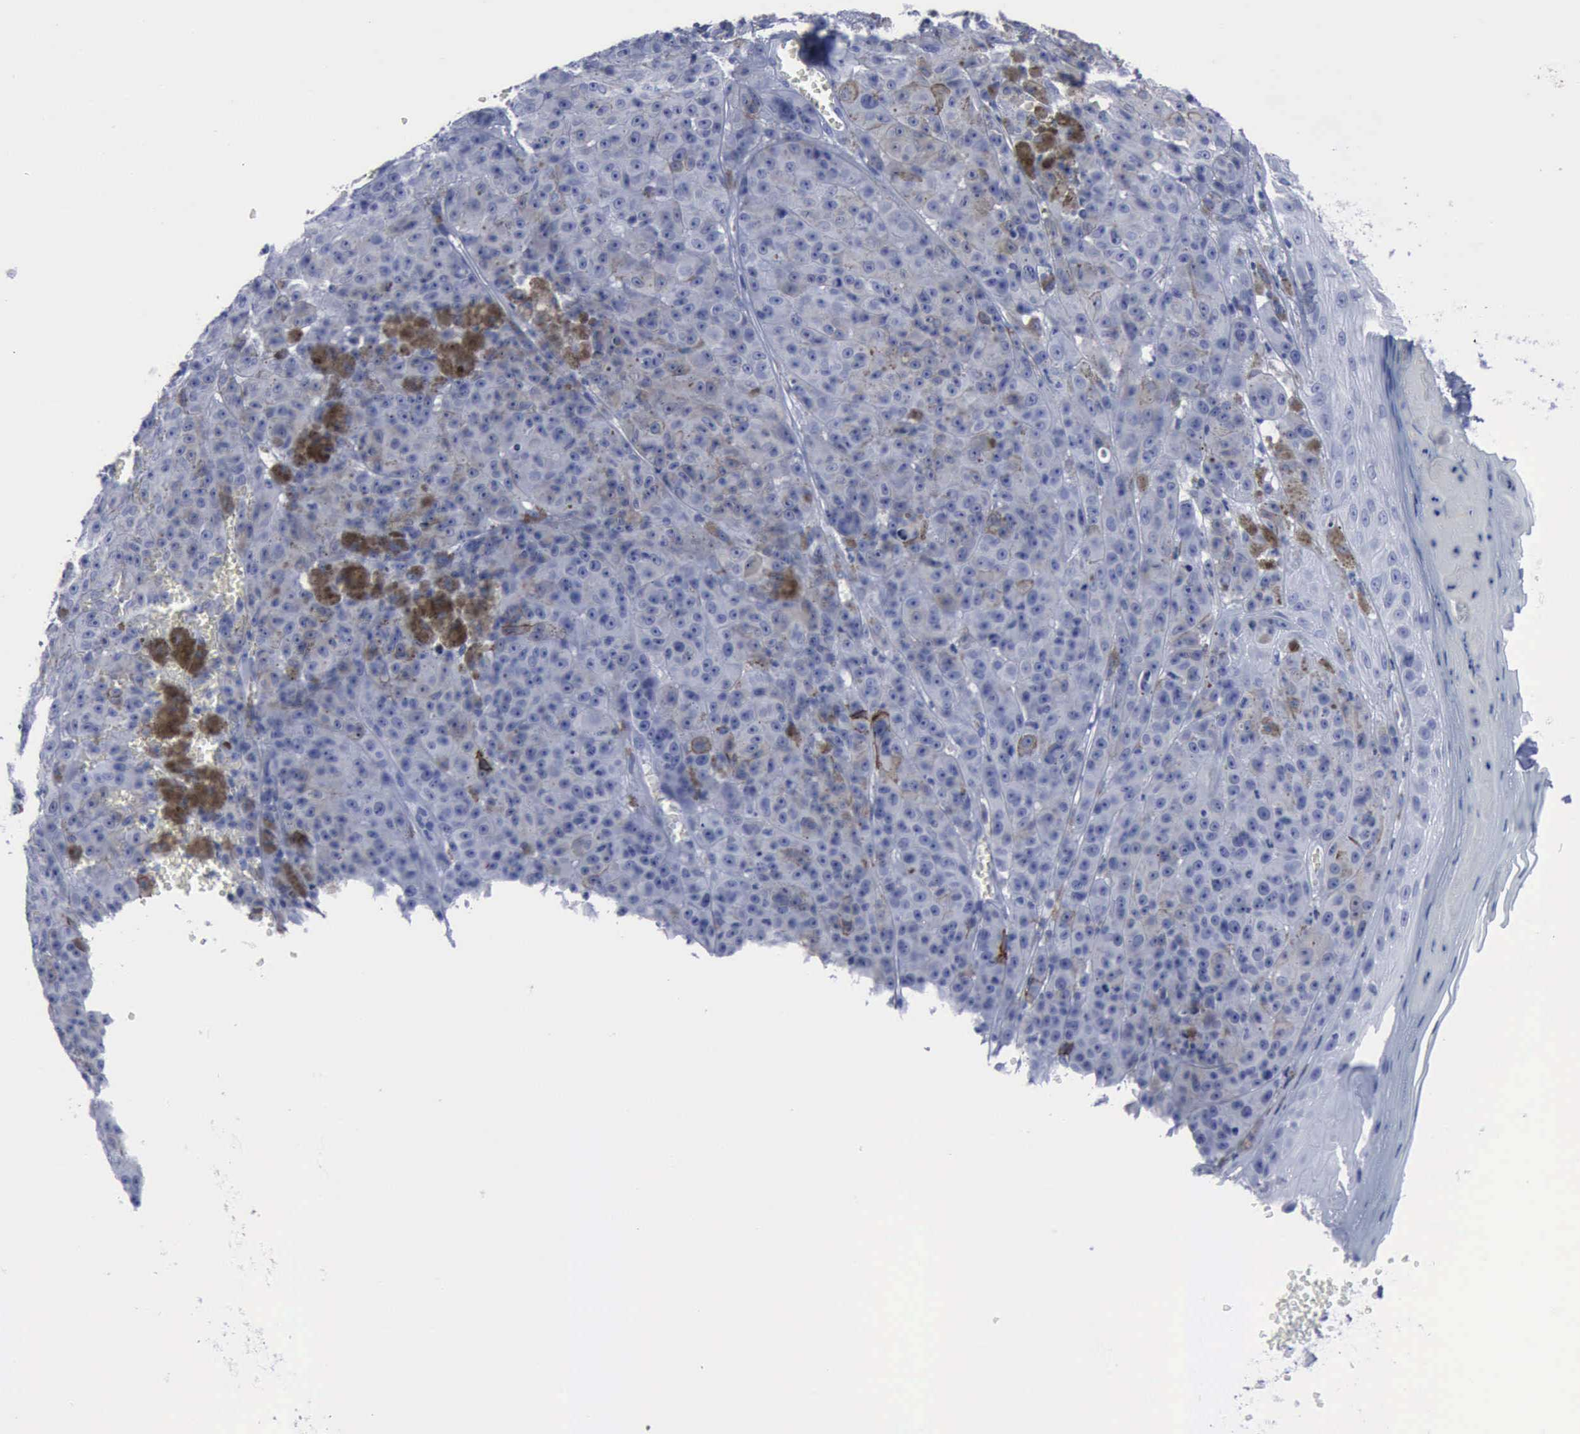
{"staining": {"intensity": "negative", "quantity": "none", "location": "none"}, "tissue": "melanoma", "cell_type": "Tumor cells", "image_type": "cancer", "snomed": [{"axis": "morphology", "description": "Malignant melanoma, NOS"}, {"axis": "topography", "description": "Skin"}], "caption": "Histopathology image shows no protein staining in tumor cells of malignant melanoma tissue.", "gene": "NGFR", "patient": {"sex": "male", "age": 40}}